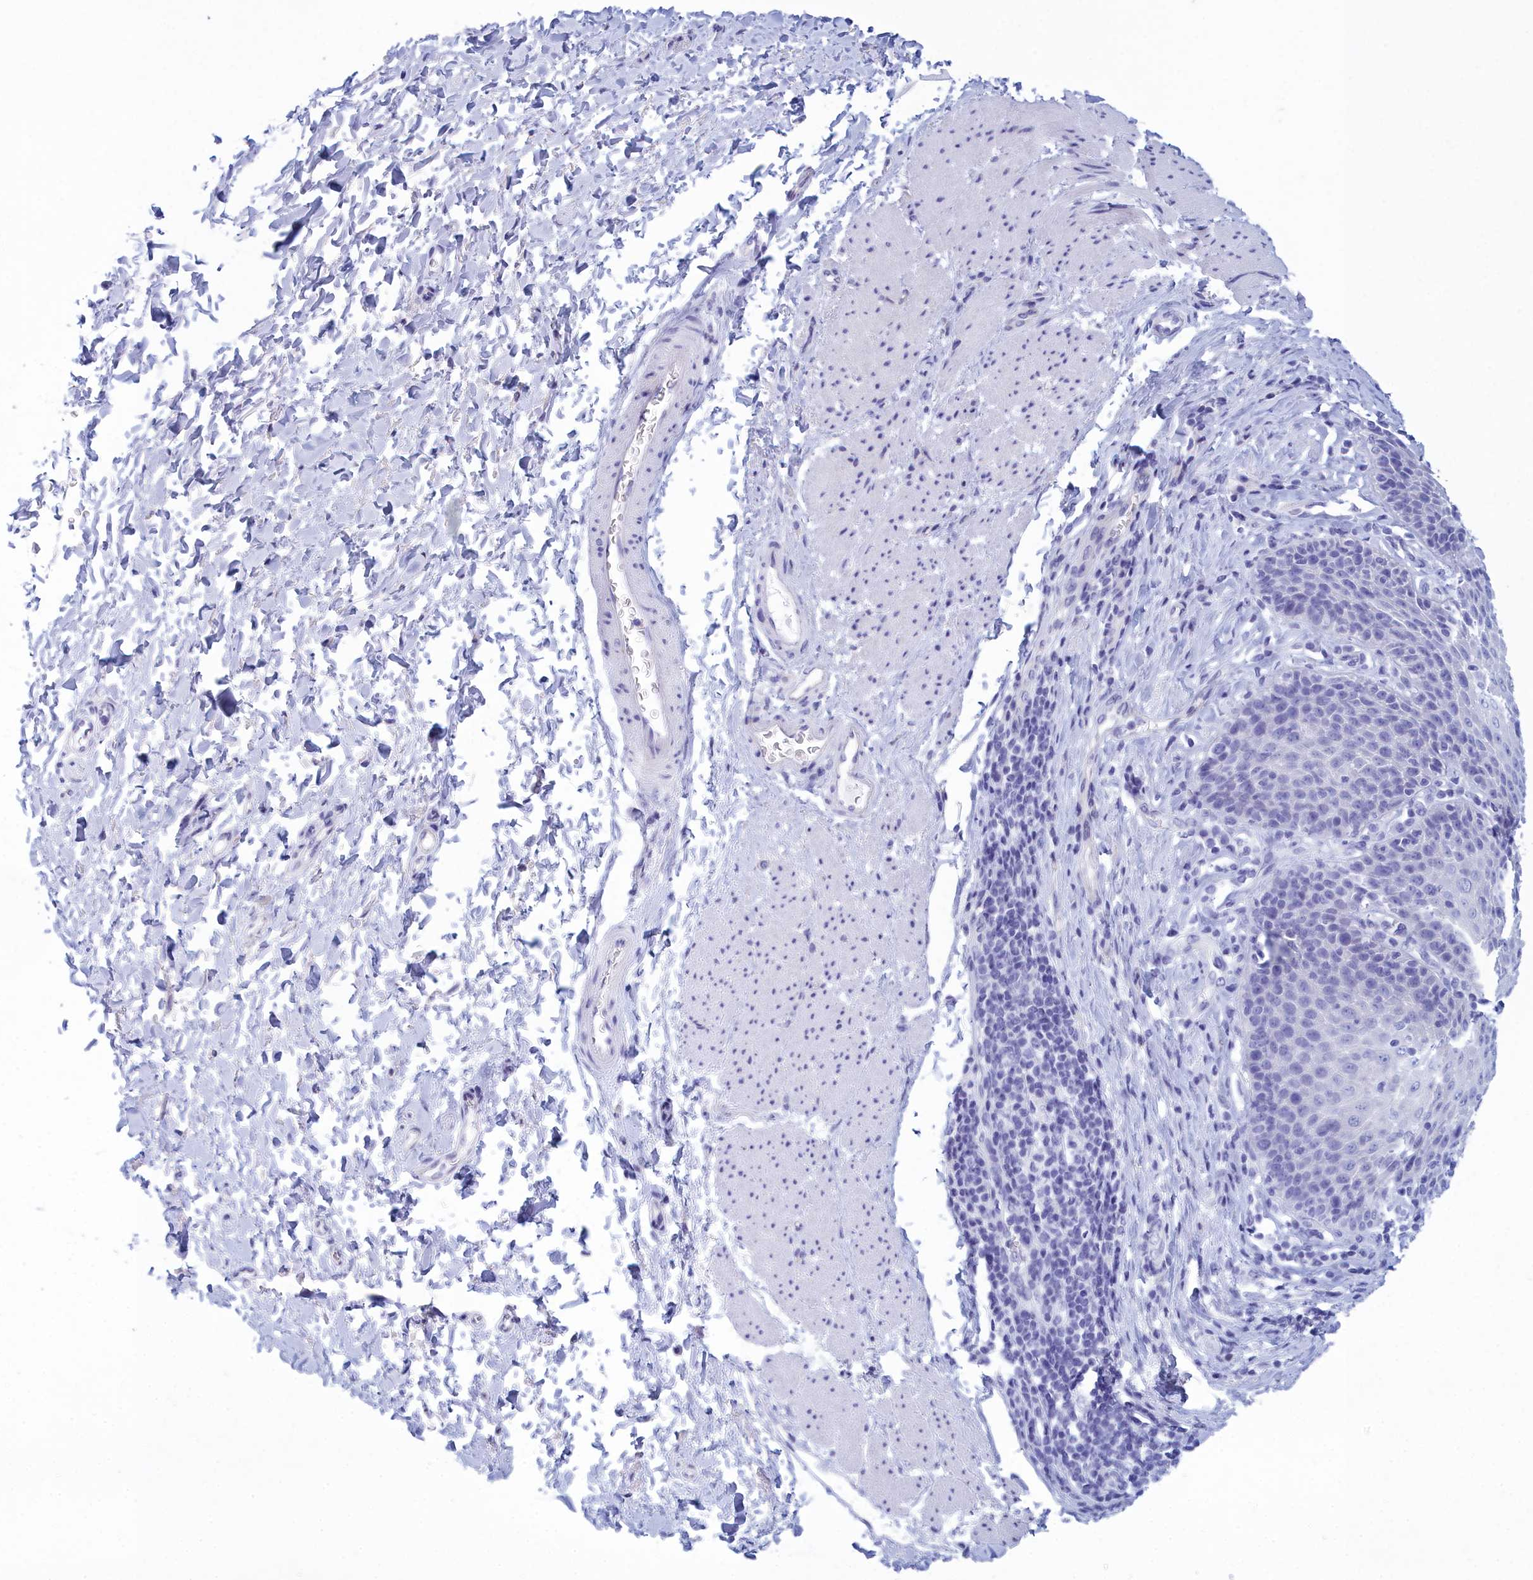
{"staining": {"intensity": "negative", "quantity": "none", "location": "none"}, "tissue": "esophagus", "cell_type": "Squamous epithelial cells", "image_type": "normal", "snomed": [{"axis": "morphology", "description": "Normal tissue, NOS"}, {"axis": "topography", "description": "Esophagus"}], "caption": "High power microscopy image of an immunohistochemistry (IHC) photomicrograph of normal esophagus, revealing no significant positivity in squamous epithelial cells. (DAB (3,3'-diaminobenzidine) immunohistochemistry with hematoxylin counter stain).", "gene": "TMEM97", "patient": {"sex": "female", "age": 61}}